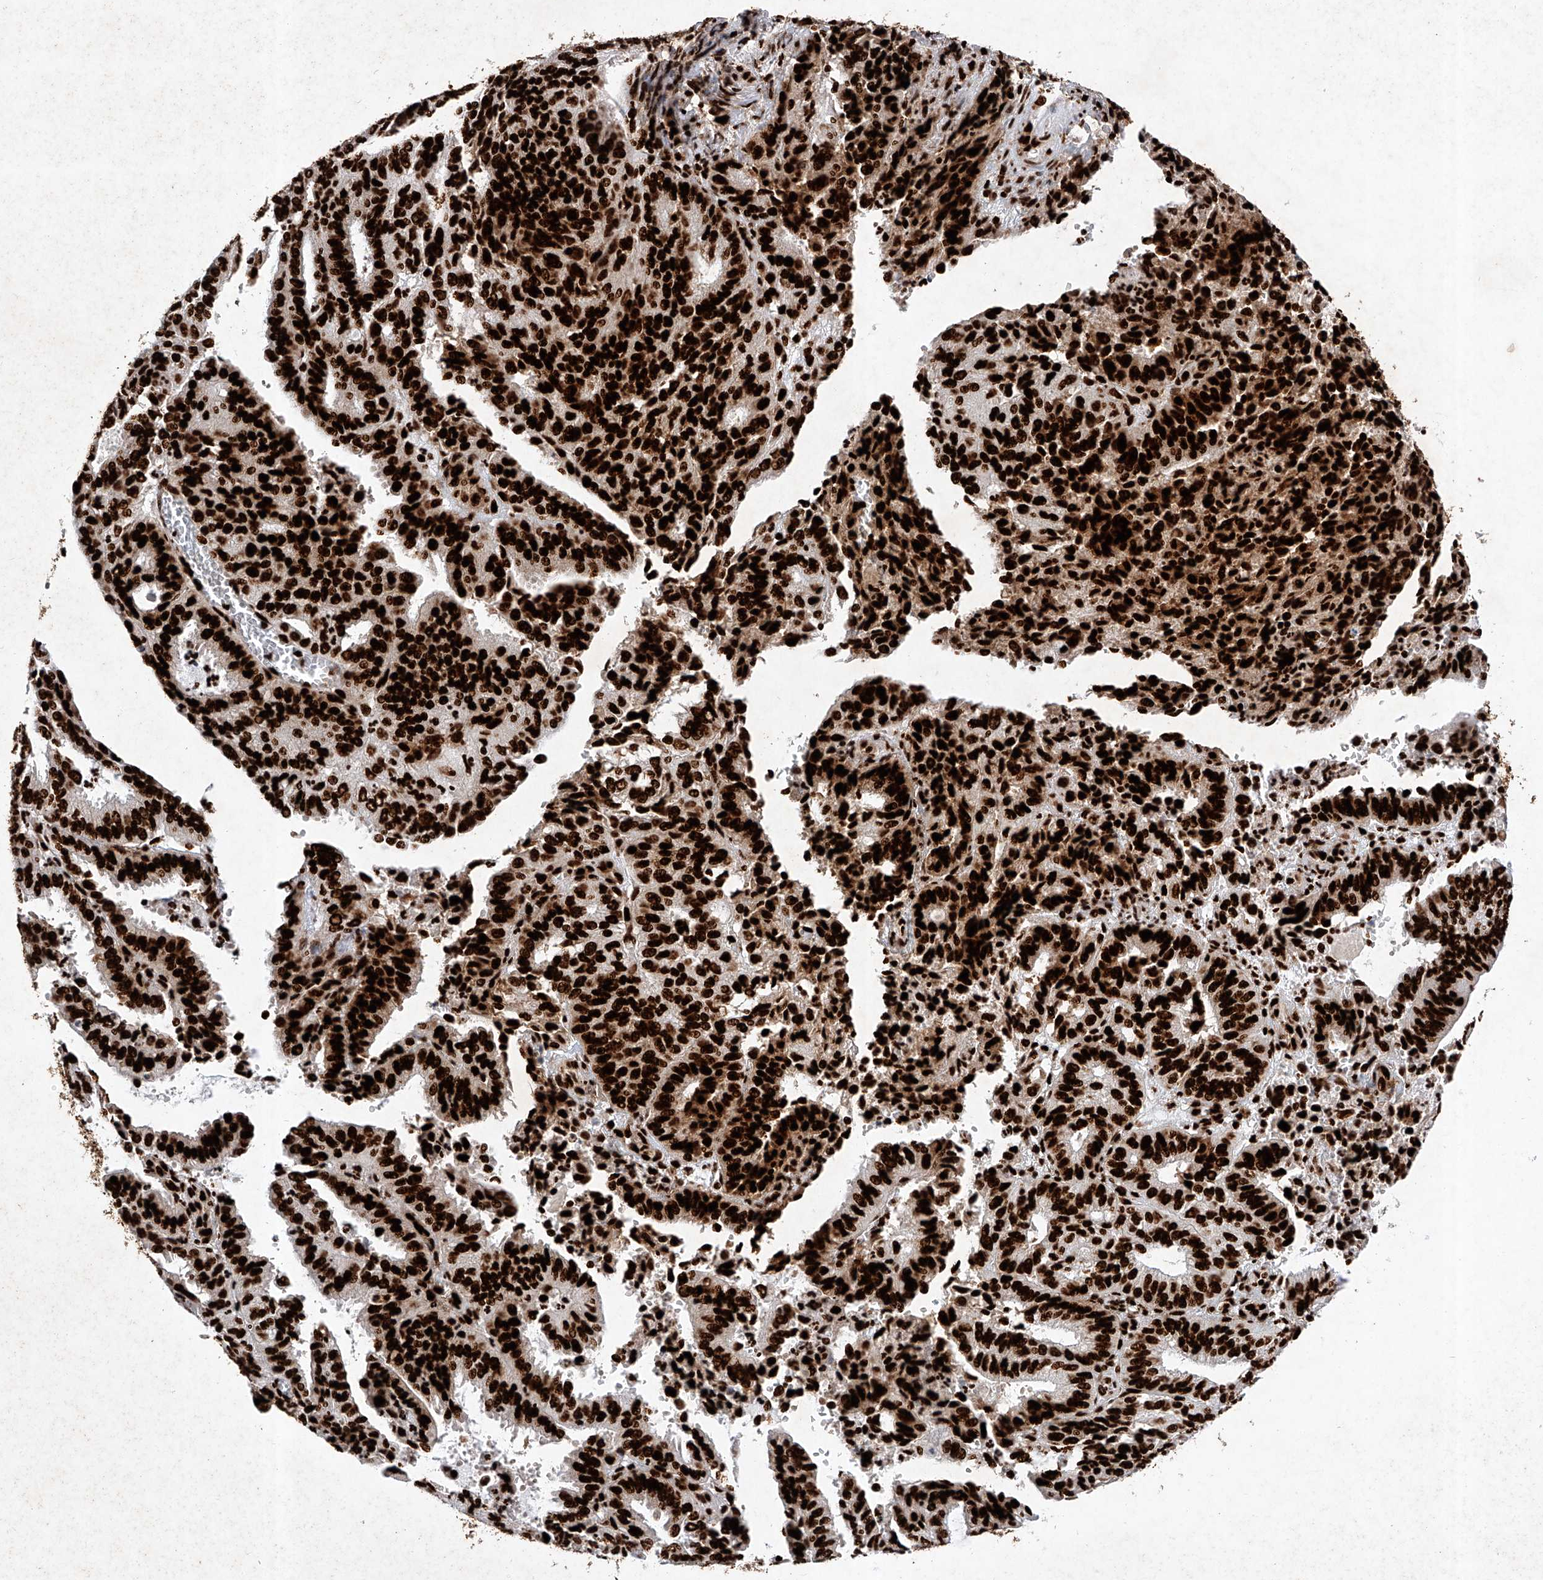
{"staining": {"intensity": "strong", "quantity": ">75%", "location": "nuclear"}, "tissue": "endometrial cancer", "cell_type": "Tumor cells", "image_type": "cancer", "snomed": [{"axis": "morphology", "description": "Adenocarcinoma, NOS"}, {"axis": "topography", "description": "Uterus"}], "caption": "Tumor cells display strong nuclear positivity in about >75% of cells in endometrial cancer (adenocarcinoma).", "gene": "SRSF6", "patient": {"sex": "female", "age": 60}}